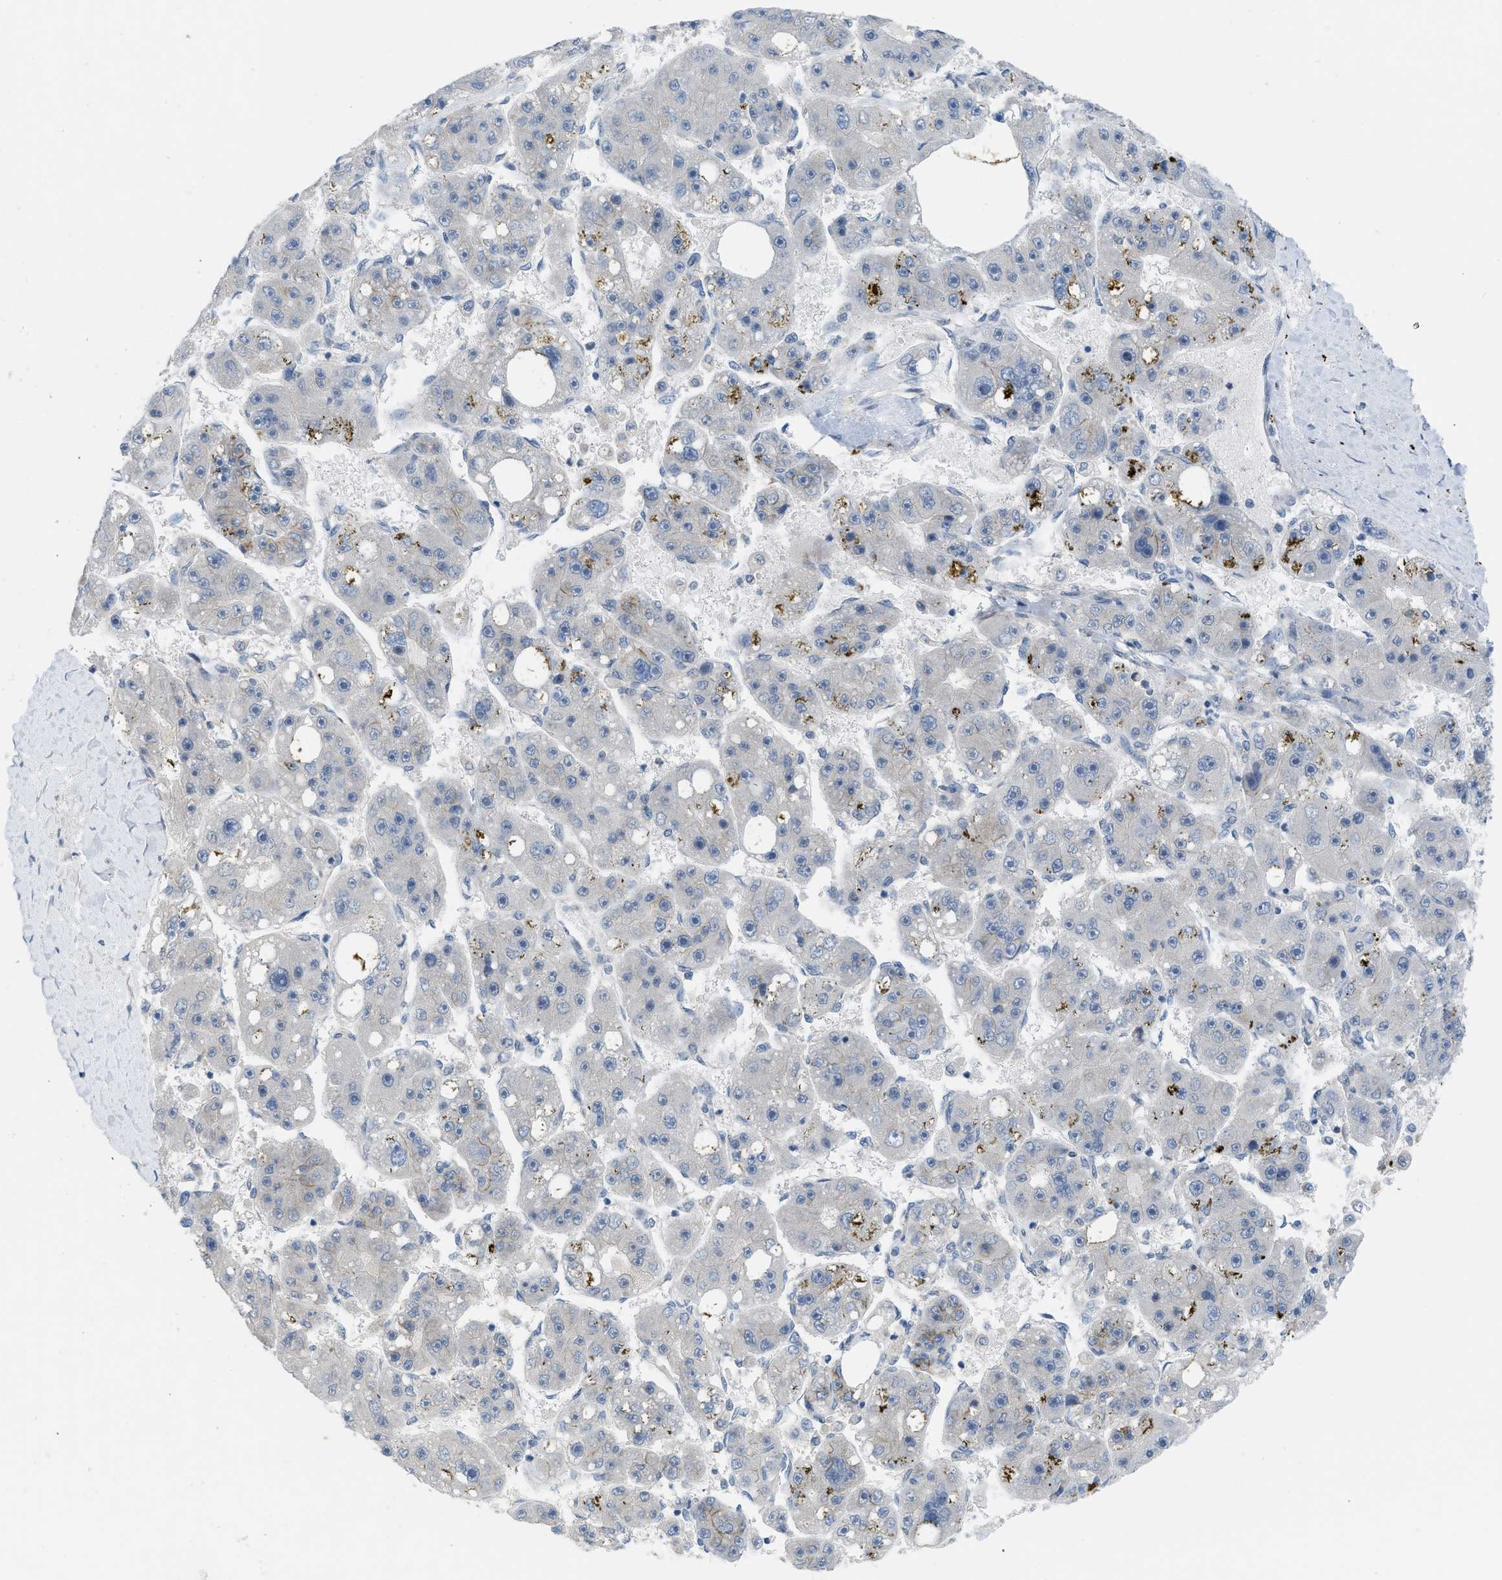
{"staining": {"intensity": "negative", "quantity": "none", "location": "none"}, "tissue": "liver cancer", "cell_type": "Tumor cells", "image_type": "cancer", "snomed": [{"axis": "morphology", "description": "Carcinoma, Hepatocellular, NOS"}, {"axis": "topography", "description": "Liver"}], "caption": "Protein analysis of liver hepatocellular carcinoma shows no significant expression in tumor cells.", "gene": "TNFAIP1", "patient": {"sex": "female", "age": 61}}